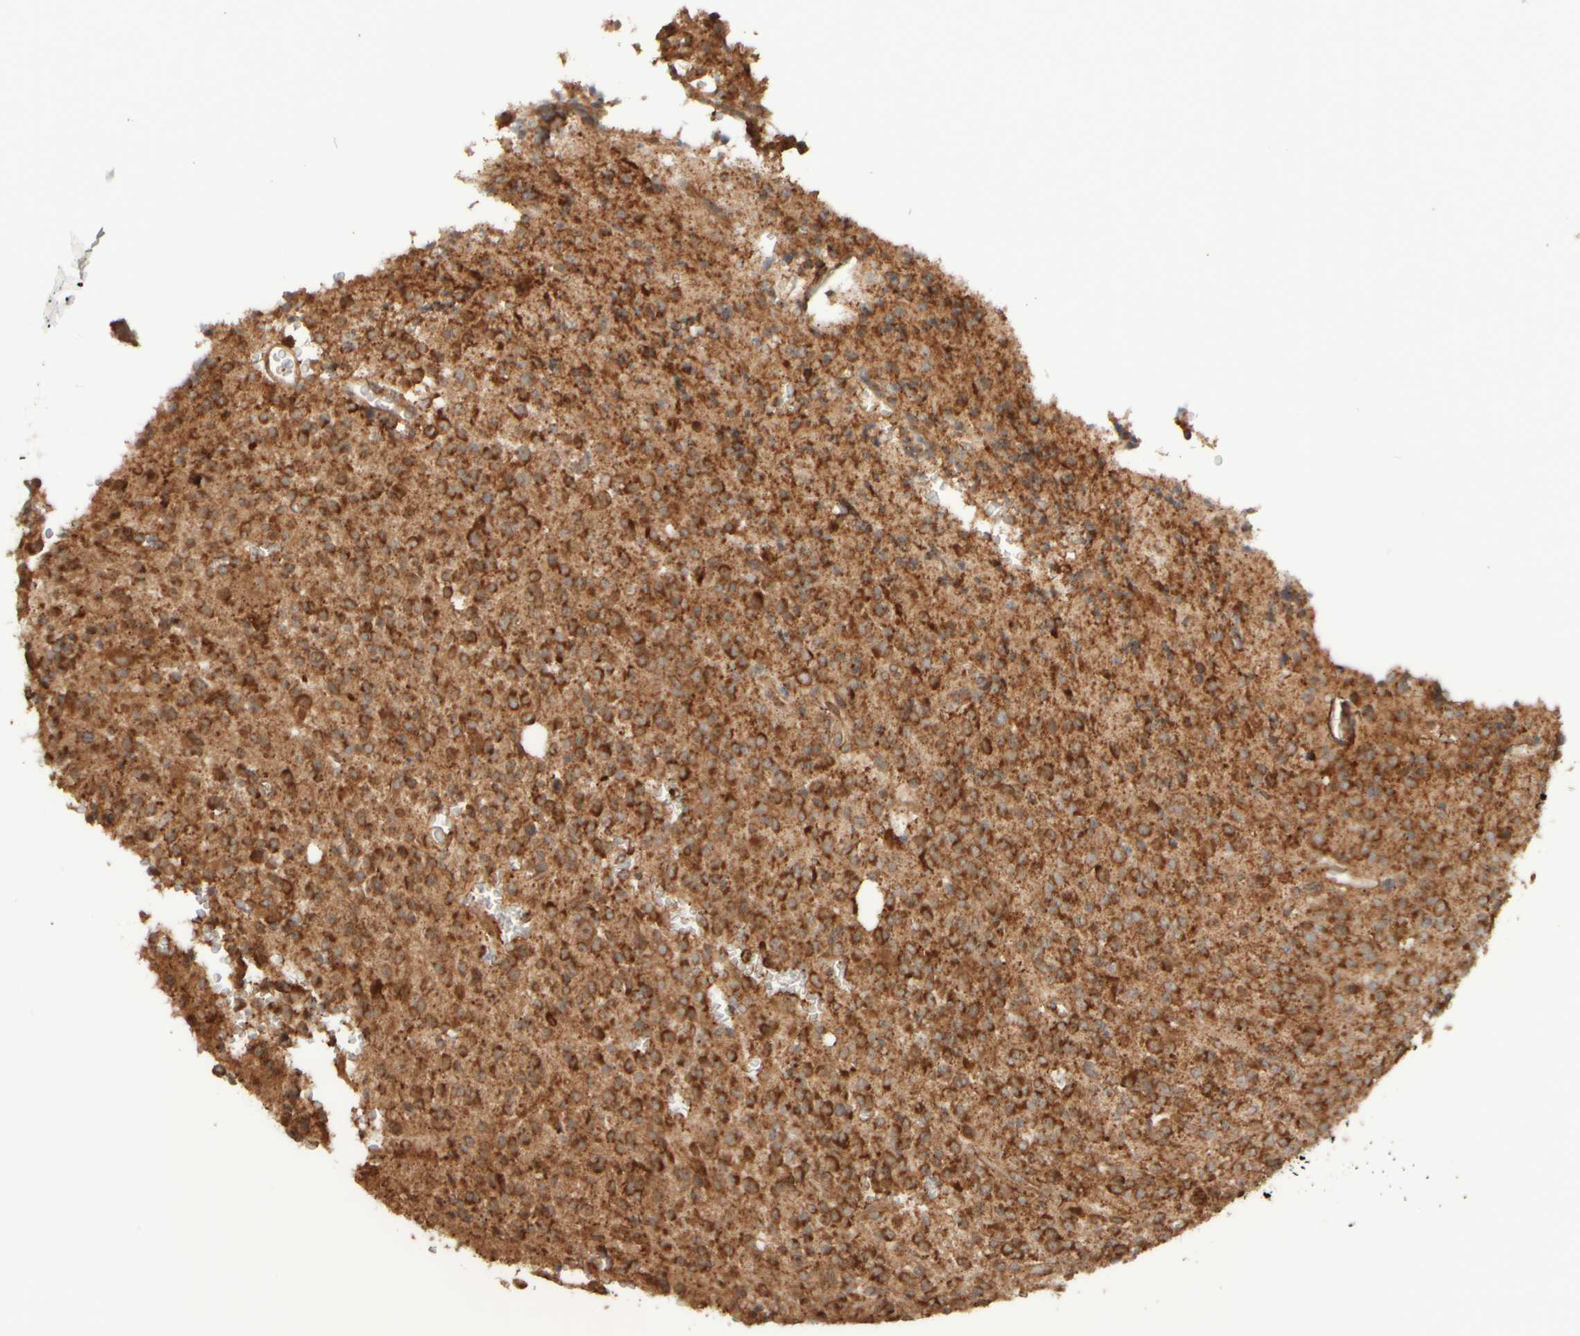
{"staining": {"intensity": "strong", "quantity": ">75%", "location": "cytoplasmic/membranous"}, "tissue": "glioma", "cell_type": "Tumor cells", "image_type": "cancer", "snomed": [{"axis": "morphology", "description": "Glioma, malignant, High grade"}, {"axis": "topography", "description": "Brain"}], "caption": "A high amount of strong cytoplasmic/membranous positivity is identified in about >75% of tumor cells in malignant high-grade glioma tissue.", "gene": "EIF2B3", "patient": {"sex": "male", "age": 34}}